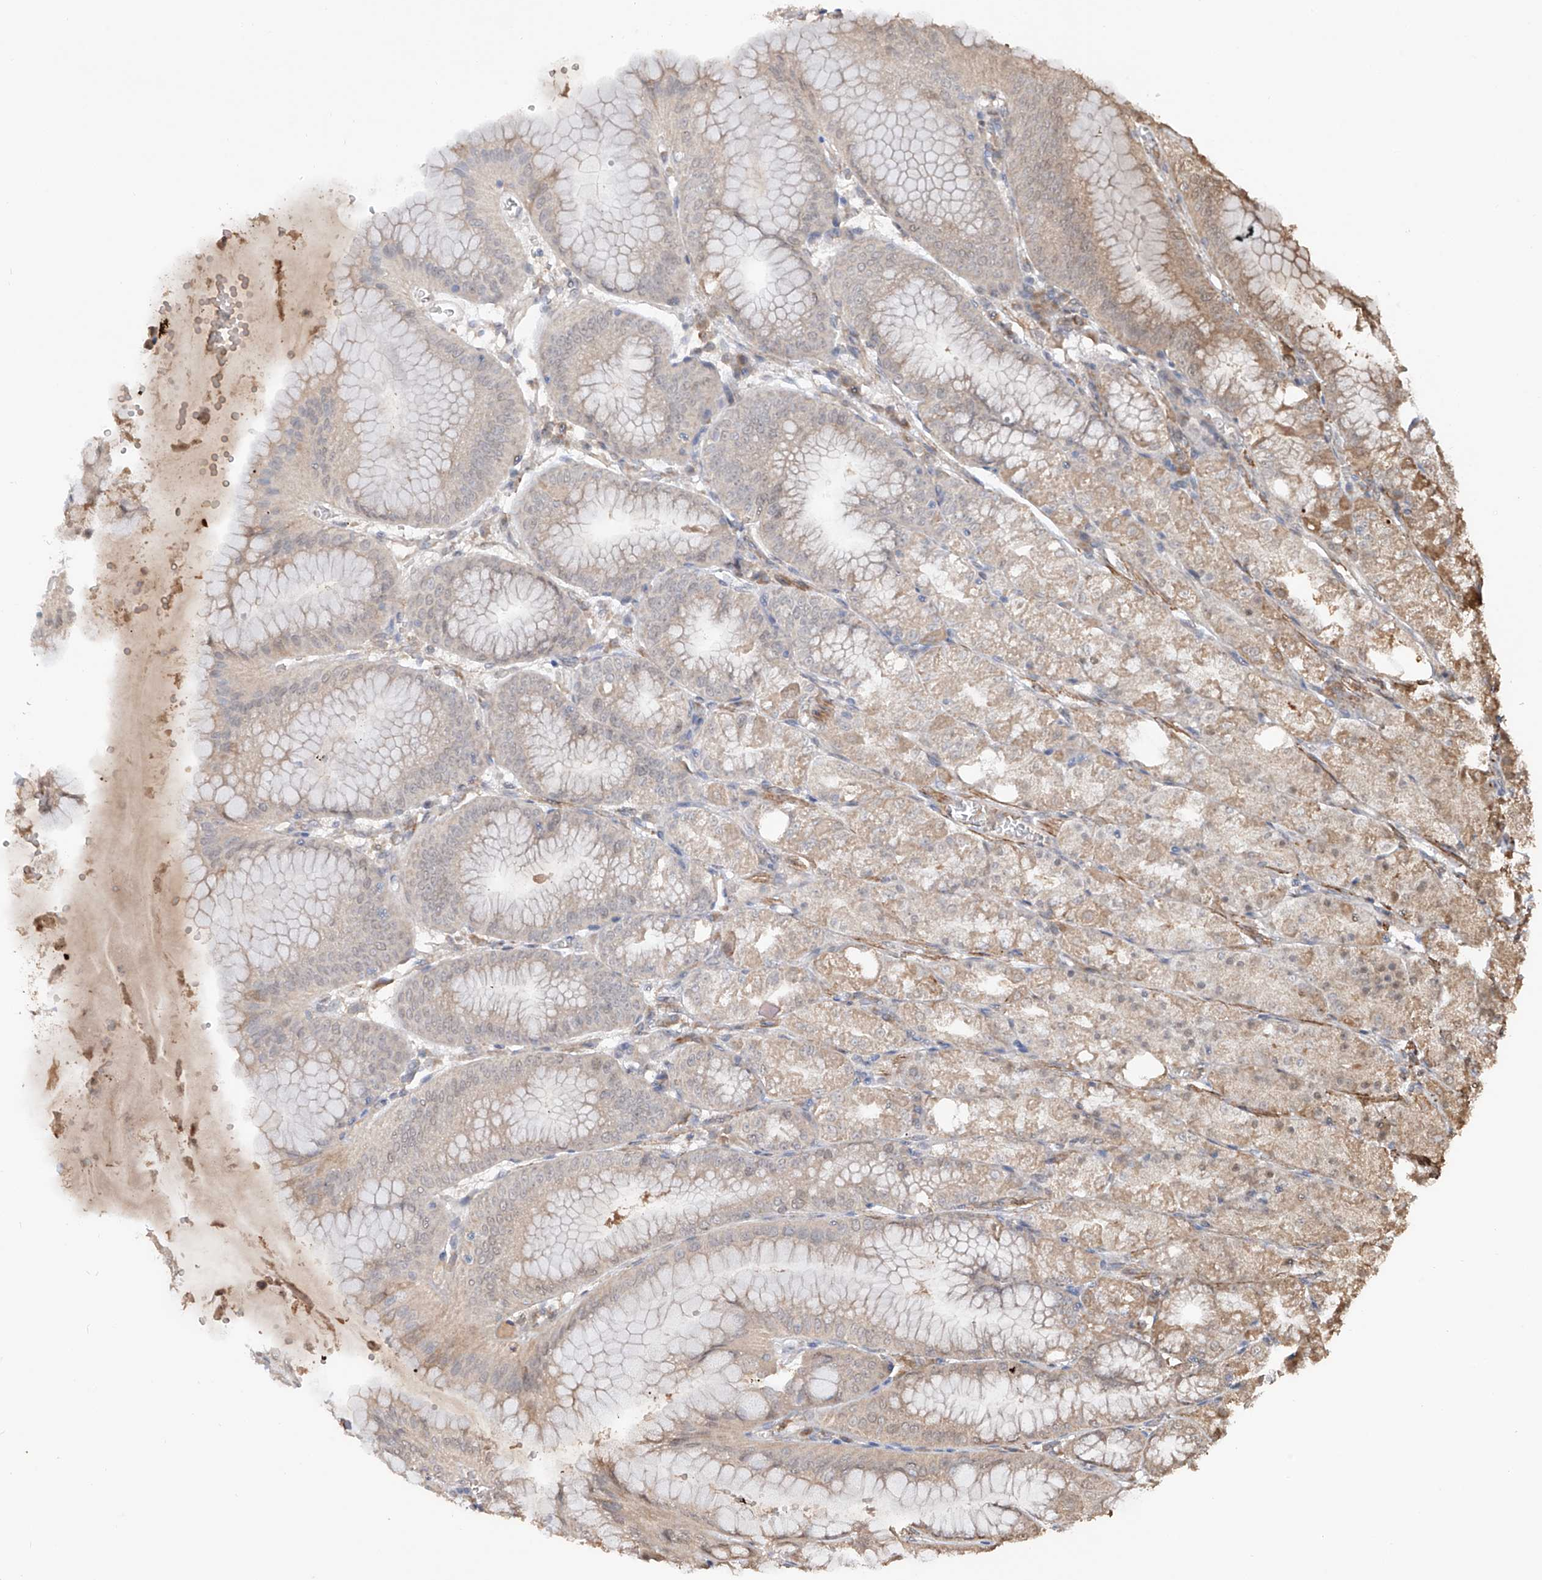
{"staining": {"intensity": "moderate", "quantity": "25%-75%", "location": "cytoplasmic/membranous"}, "tissue": "stomach", "cell_type": "Glandular cells", "image_type": "normal", "snomed": [{"axis": "morphology", "description": "Normal tissue, NOS"}, {"axis": "topography", "description": "Stomach, lower"}], "caption": "Human stomach stained for a protein (brown) demonstrates moderate cytoplasmic/membranous positive expression in approximately 25%-75% of glandular cells.", "gene": "FAM135A", "patient": {"sex": "male", "age": 71}}